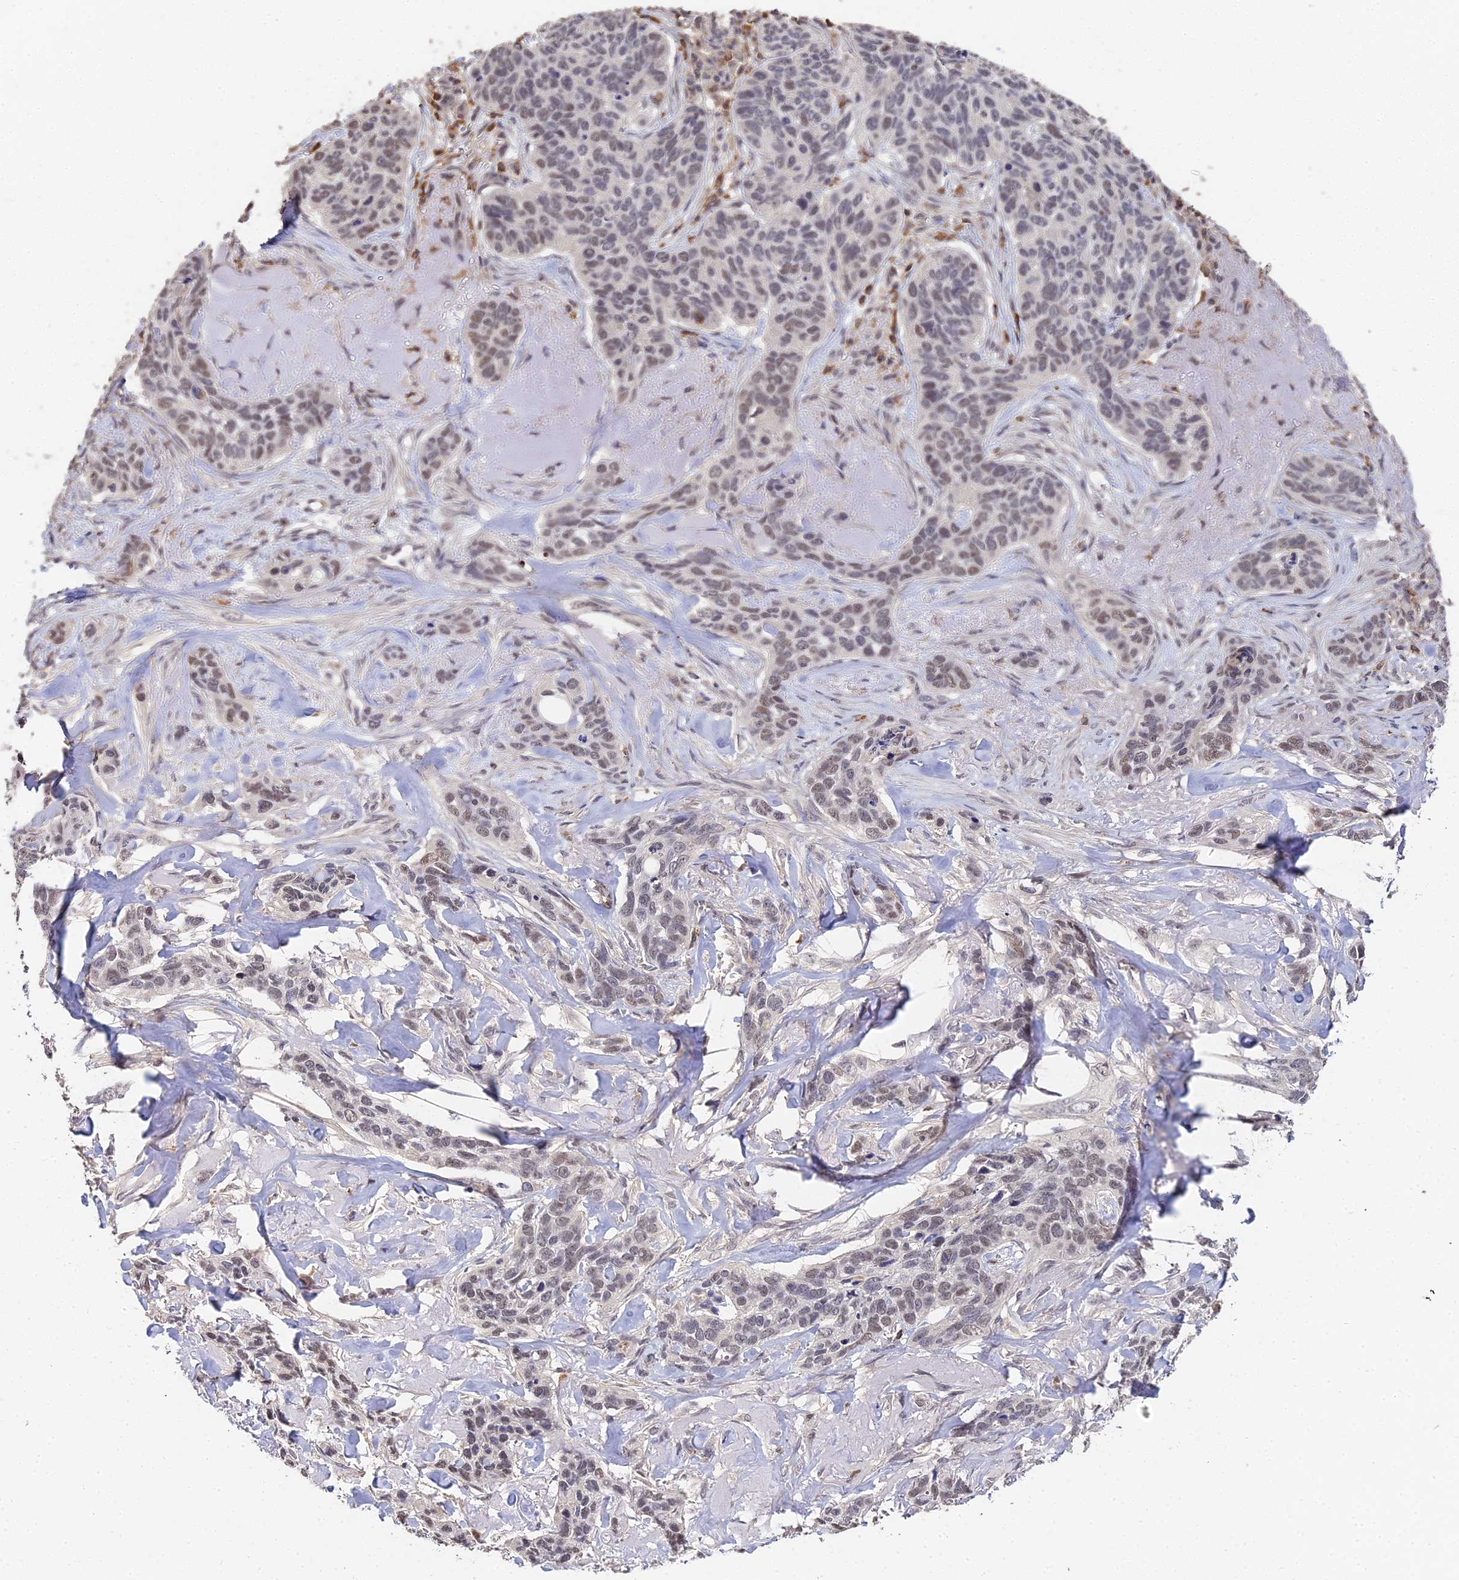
{"staining": {"intensity": "weak", "quantity": ">75%", "location": "nuclear"}, "tissue": "skin cancer", "cell_type": "Tumor cells", "image_type": "cancer", "snomed": [{"axis": "morphology", "description": "Basal cell carcinoma"}, {"axis": "topography", "description": "Skin"}], "caption": "This histopathology image shows skin cancer (basal cell carcinoma) stained with immunohistochemistry (IHC) to label a protein in brown. The nuclear of tumor cells show weak positivity for the protein. Nuclei are counter-stained blue.", "gene": "LSM5", "patient": {"sex": "male", "age": 86}}